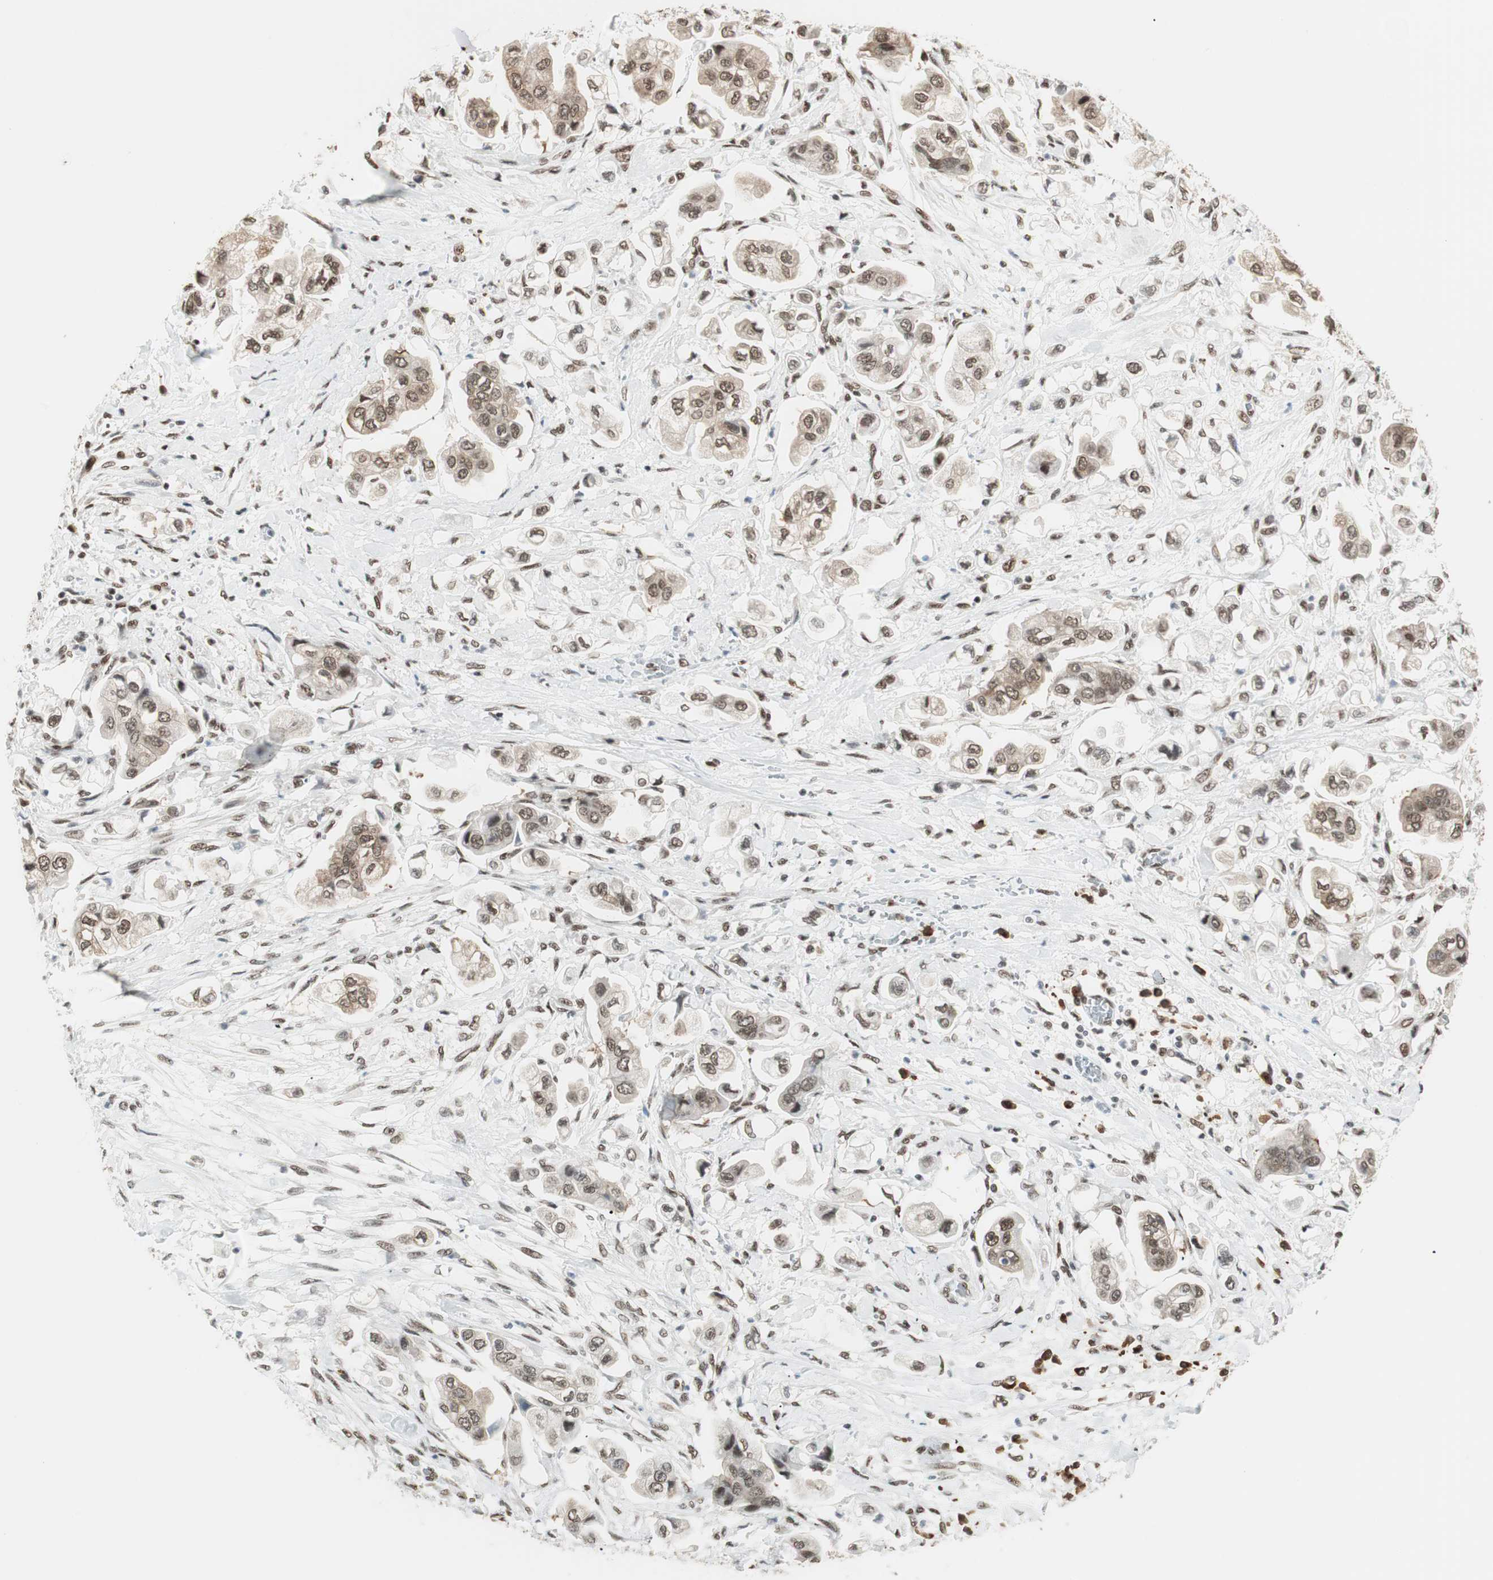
{"staining": {"intensity": "moderate", "quantity": ">75%", "location": "cytoplasmic/membranous,nuclear"}, "tissue": "stomach cancer", "cell_type": "Tumor cells", "image_type": "cancer", "snomed": [{"axis": "morphology", "description": "Adenocarcinoma, NOS"}, {"axis": "topography", "description": "Stomach"}], "caption": "Human stomach cancer (adenocarcinoma) stained with a brown dye demonstrates moderate cytoplasmic/membranous and nuclear positive positivity in about >75% of tumor cells.", "gene": "SMARCE1", "patient": {"sex": "male", "age": 62}}